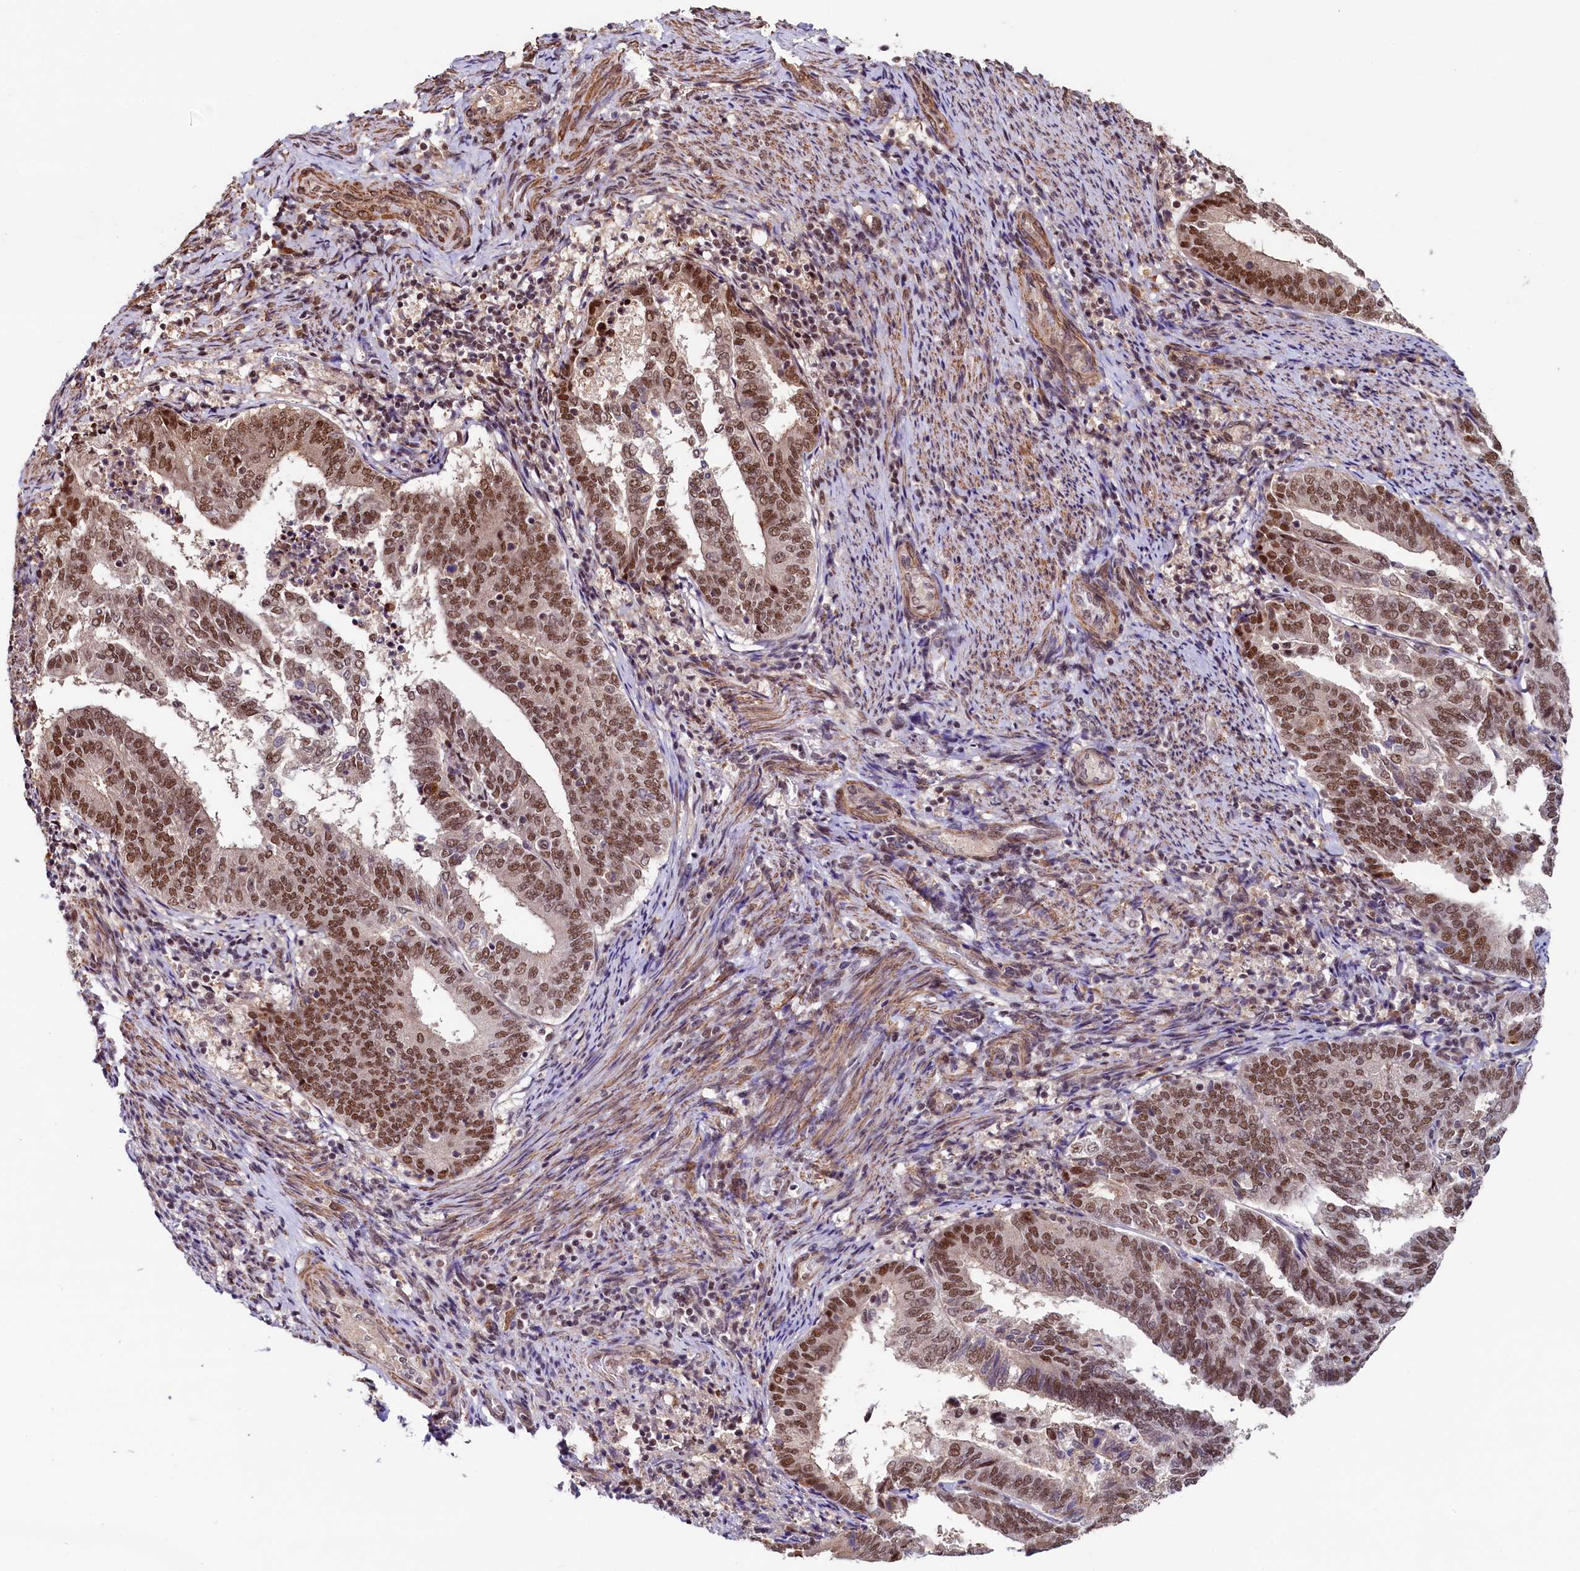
{"staining": {"intensity": "moderate", "quantity": ">75%", "location": "nuclear"}, "tissue": "endometrial cancer", "cell_type": "Tumor cells", "image_type": "cancer", "snomed": [{"axis": "morphology", "description": "Adenocarcinoma, NOS"}, {"axis": "topography", "description": "Endometrium"}], "caption": "Tumor cells display medium levels of moderate nuclear expression in about >75% of cells in endometrial cancer. (brown staining indicates protein expression, while blue staining denotes nuclei).", "gene": "LEO1", "patient": {"sex": "female", "age": 80}}